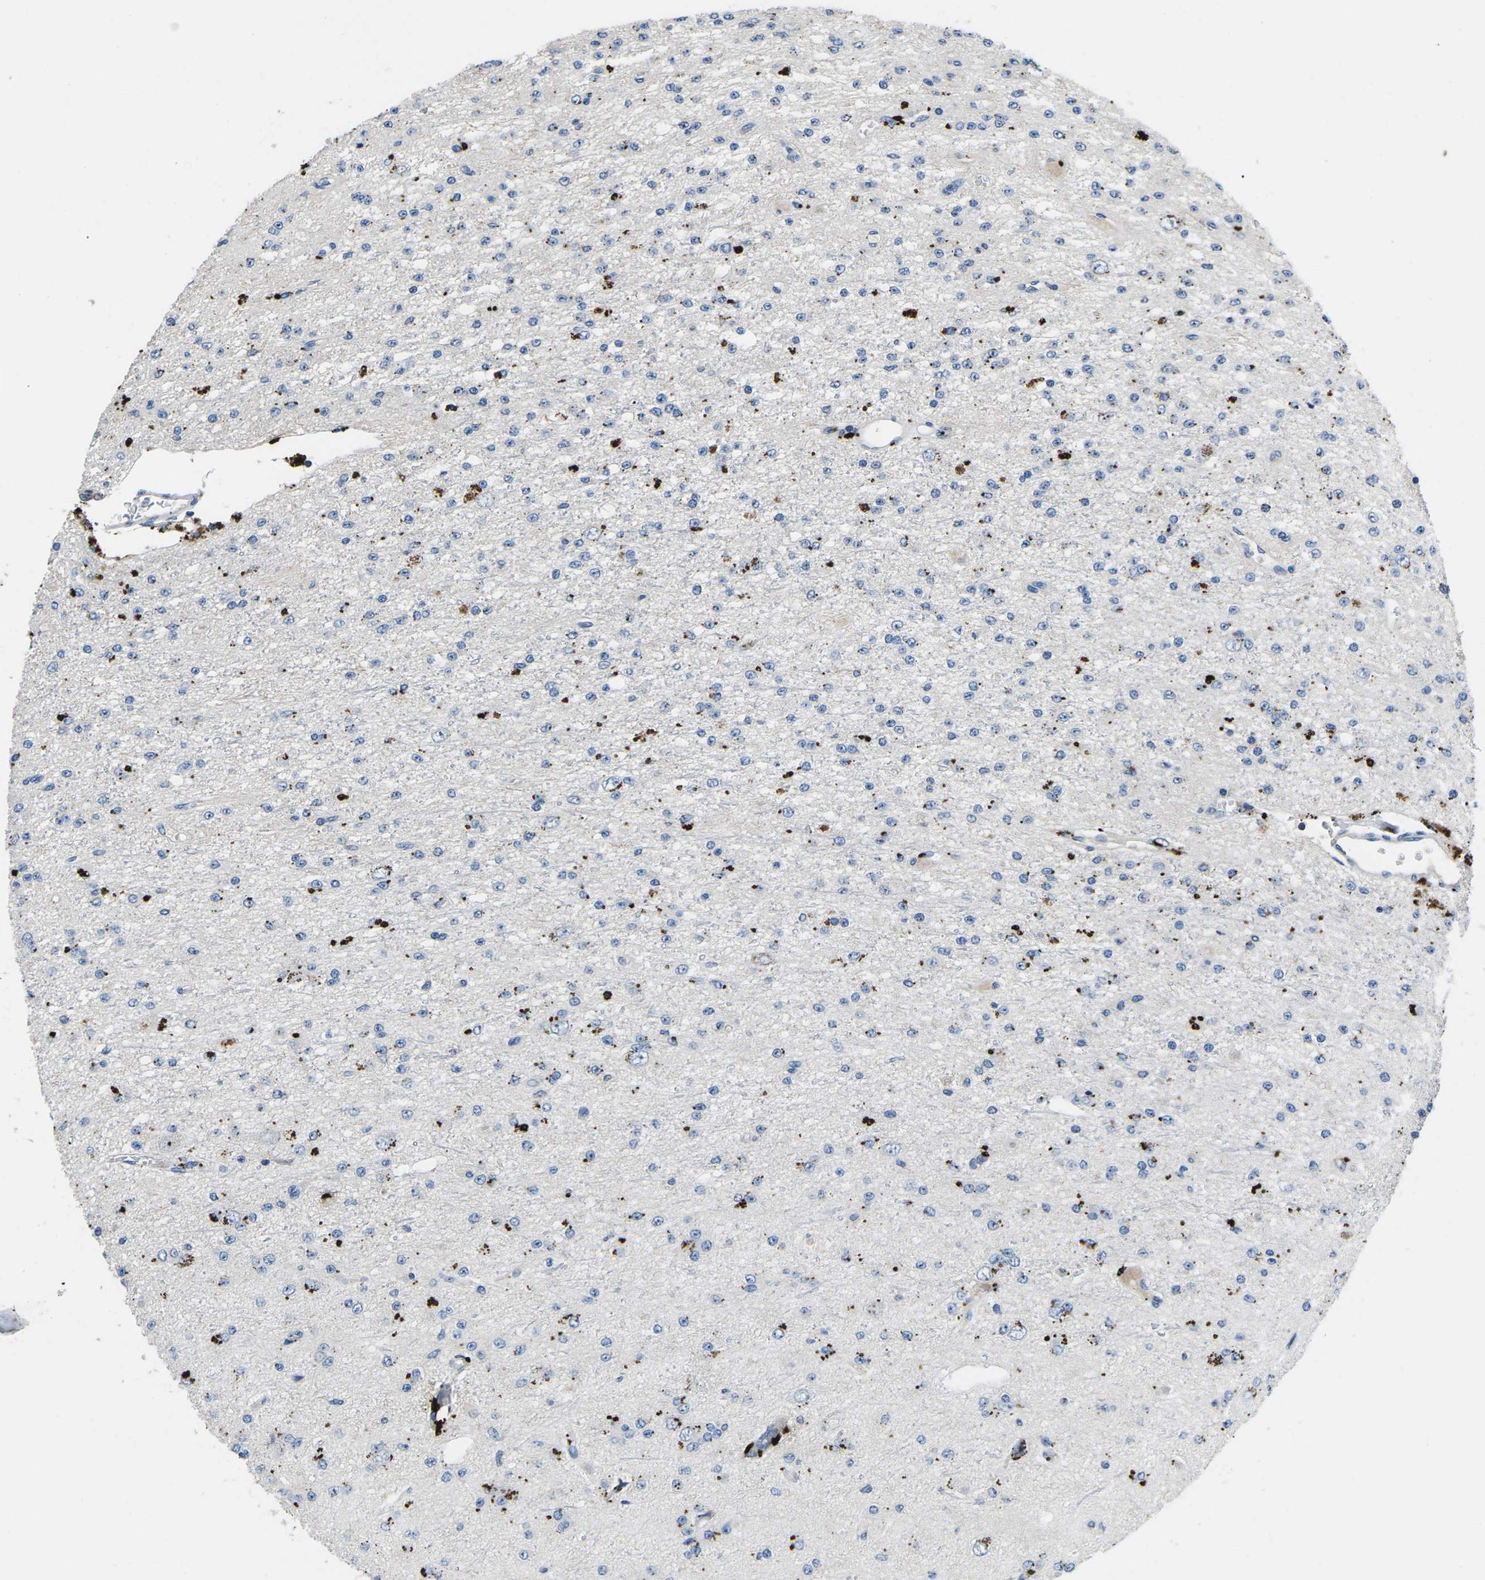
{"staining": {"intensity": "negative", "quantity": "none", "location": "none"}, "tissue": "glioma", "cell_type": "Tumor cells", "image_type": "cancer", "snomed": [{"axis": "morphology", "description": "Glioma, malignant, Low grade"}, {"axis": "topography", "description": "Brain"}], "caption": "DAB immunohistochemical staining of human glioma displays no significant positivity in tumor cells.", "gene": "PDCD6IP", "patient": {"sex": "male", "age": 38}}